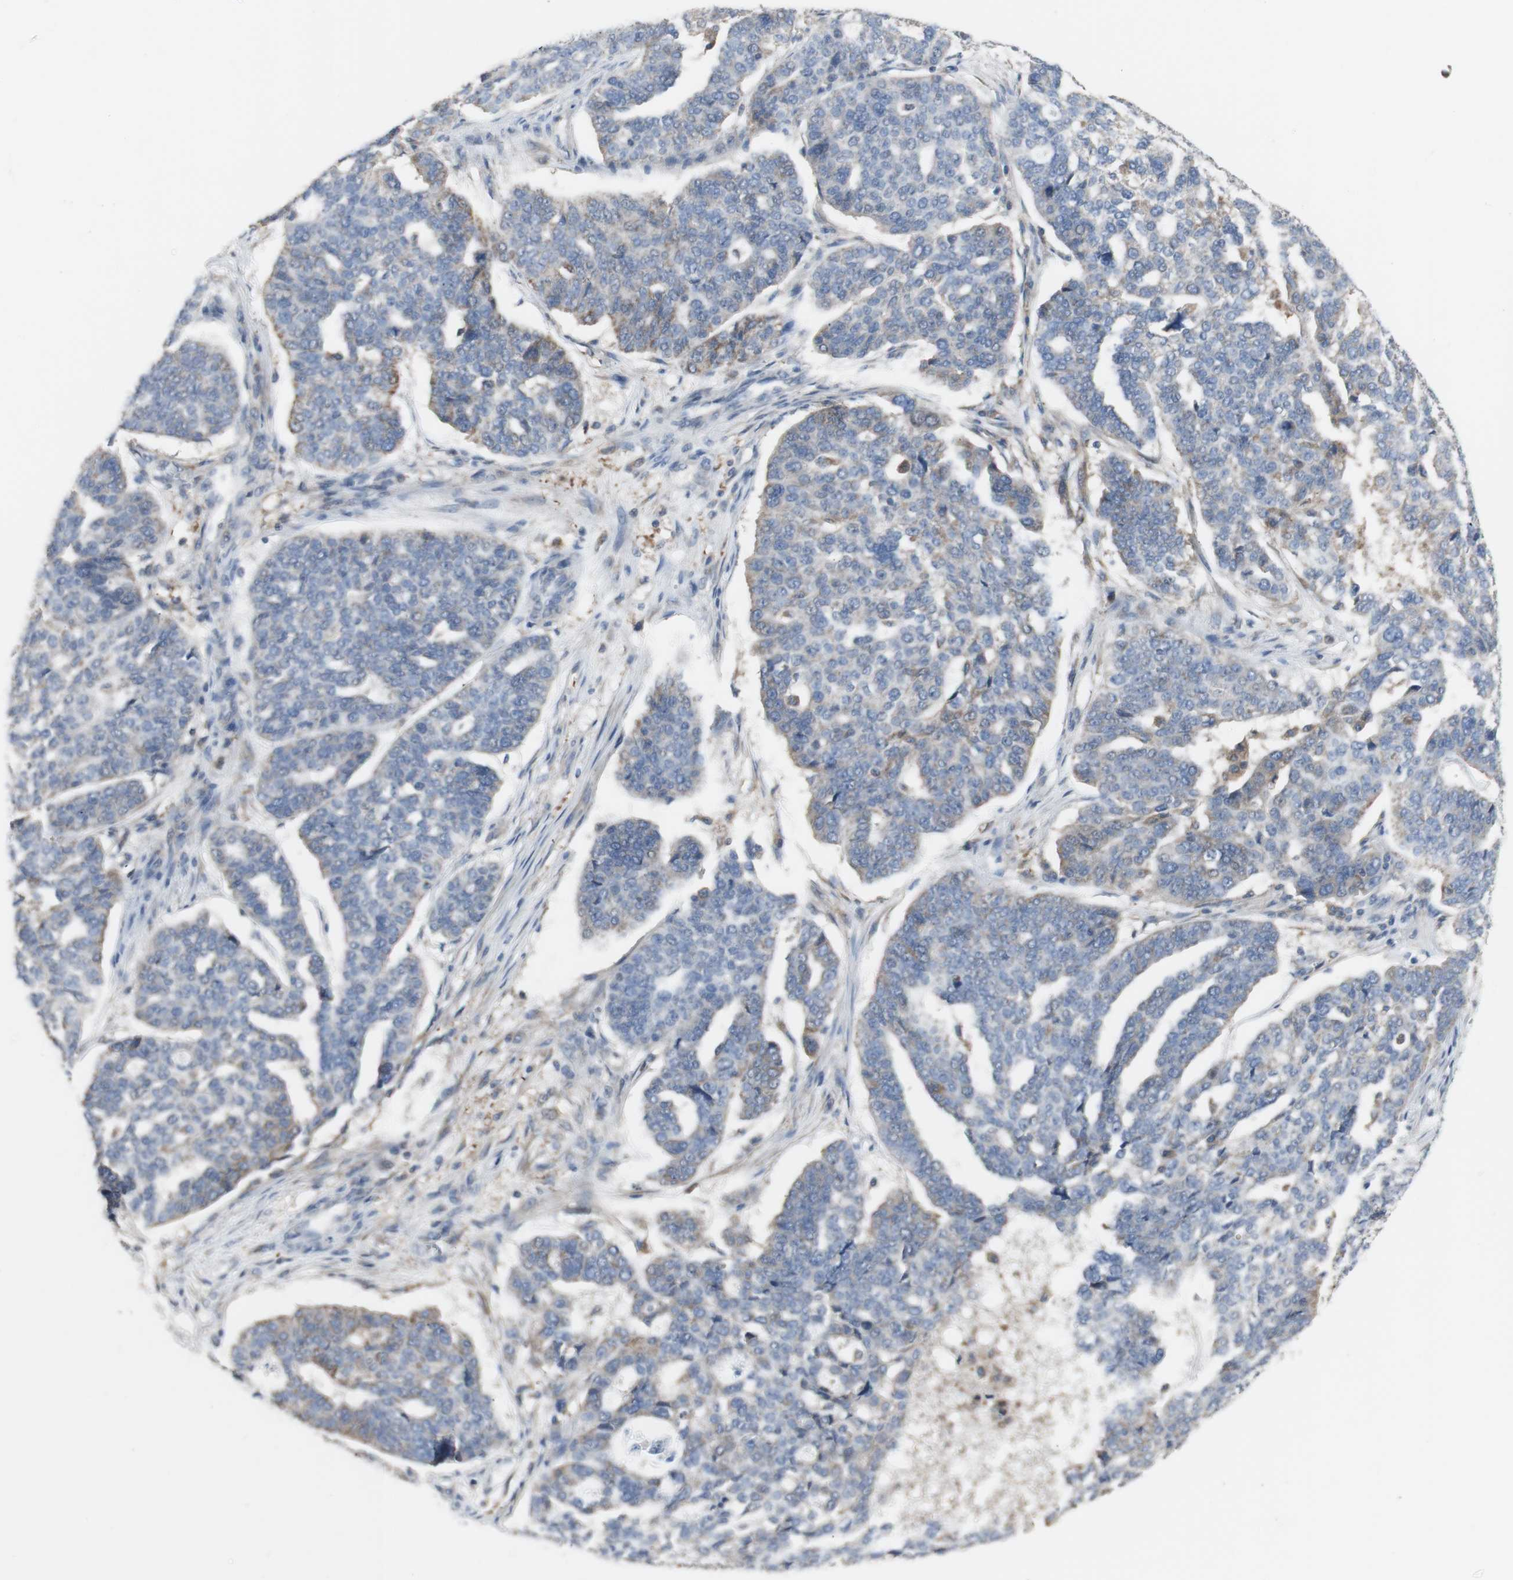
{"staining": {"intensity": "weak", "quantity": "<25%", "location": "cytoplasmic/membranous"}, "tissue": "ovarian cancer", "cell_type": "Tumor cells", "image_type": "cancer", "snomed": [{"axis": "morphology", "description": "Cystadenocarcinoma, serous, NOS"}, {"axis": "topography", "description": "Ovary"}], "caption": "The image reveals no staining of tumor cells in ovarian cancer.", "gene": "C3orf52", "patient": {"sex": "female", "age": 59}}